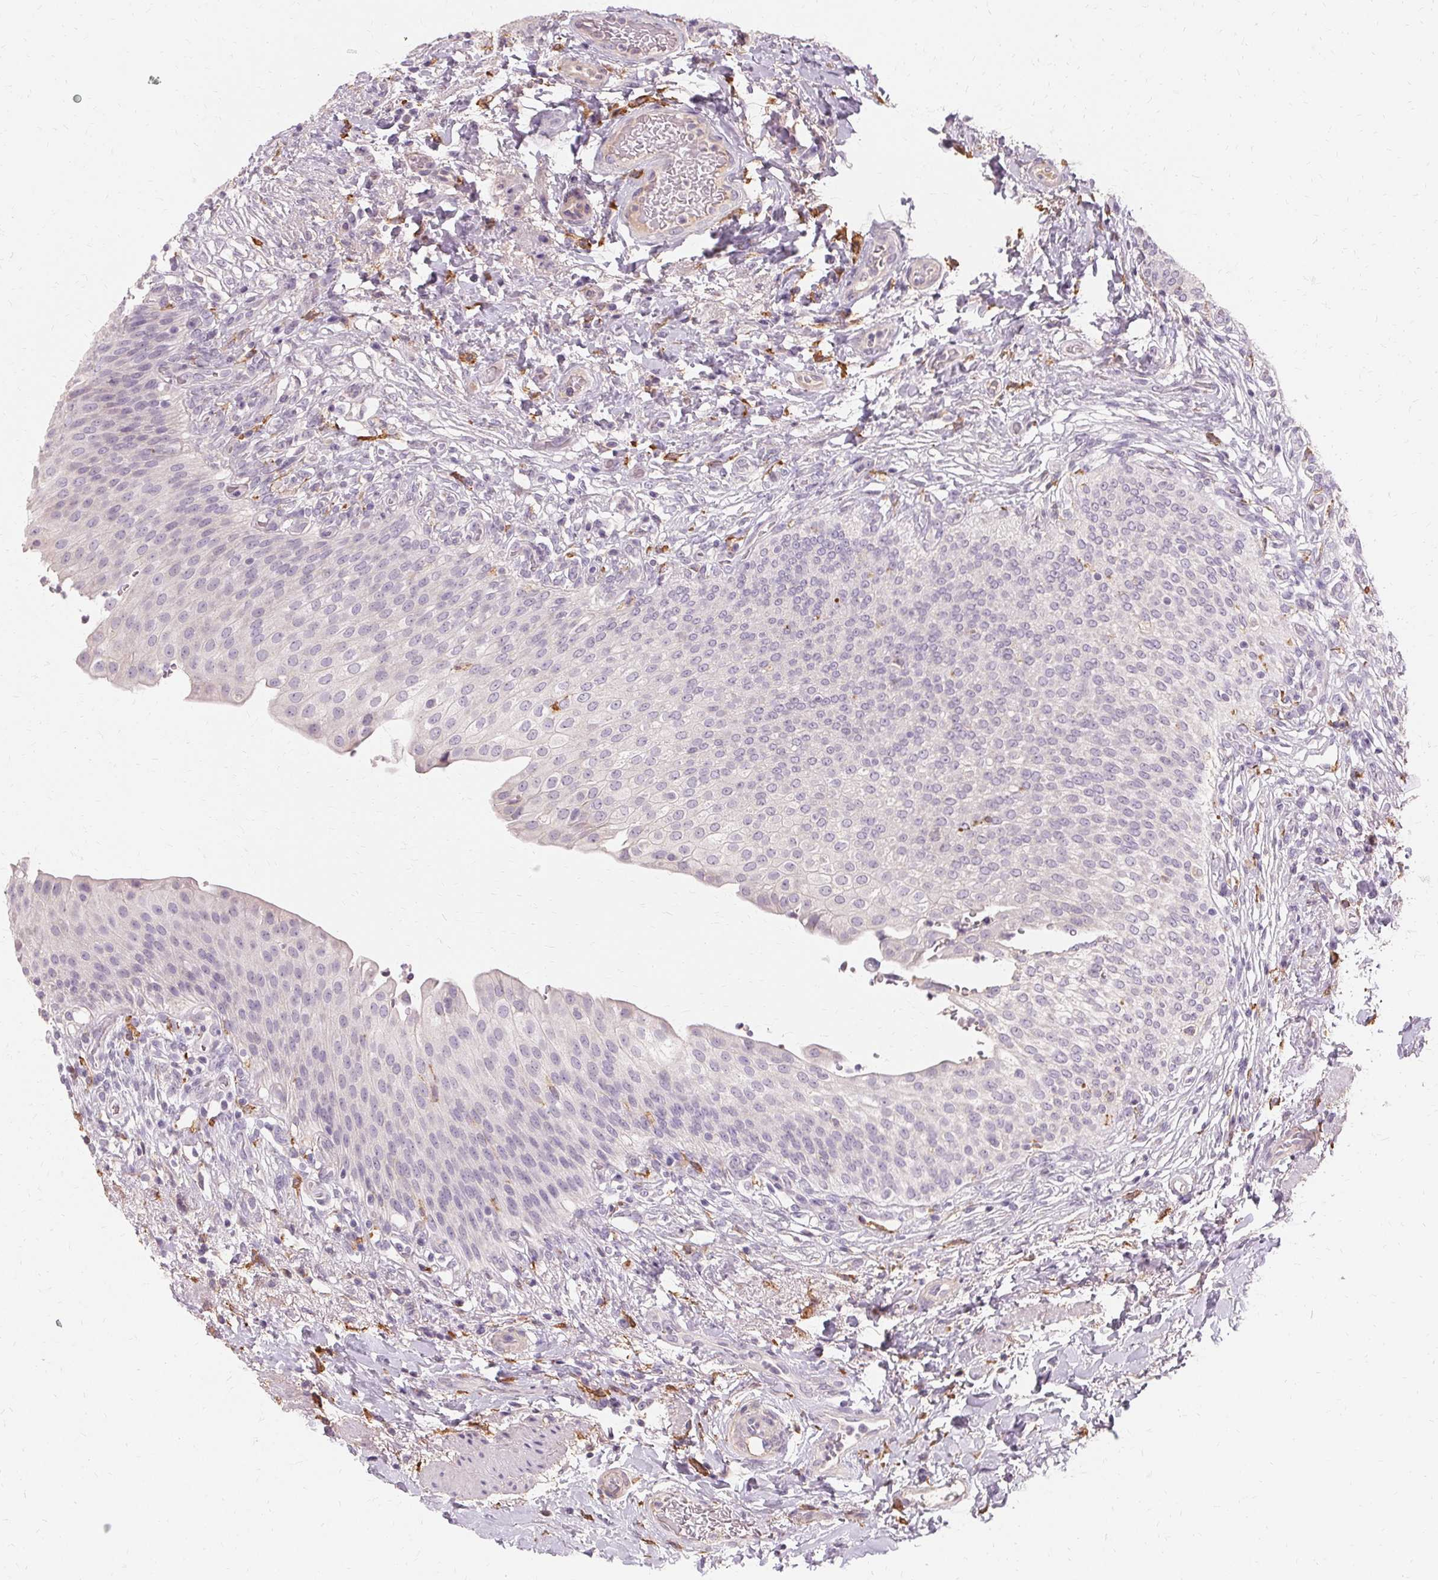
{"staining": {"intensity": "negative", "quantity": "none", "location": "none"}, "tissue": "urinary bladder", "cell_type": "Urothelial cells", "image_type": "normal", "snomed": [{"axis": "morphology", "description": "Normal tissue, NOS"}, {"axis": "topography", "description": "Urinary bladder"}, {"axis": "topography", "description": "Peripheral nerve tissue"}], "caption": "Urinary bladder was stained to show a protein in brown. There is no significant expression in urothelial cells. Brightfield microscopy of immunohistochemistry (IHC) stained with DAB (brown) and hematoxylin (blue), captured at high magnification.", "gene": "IFNGR1", "patient": {"sex": "female", "age": 60}}